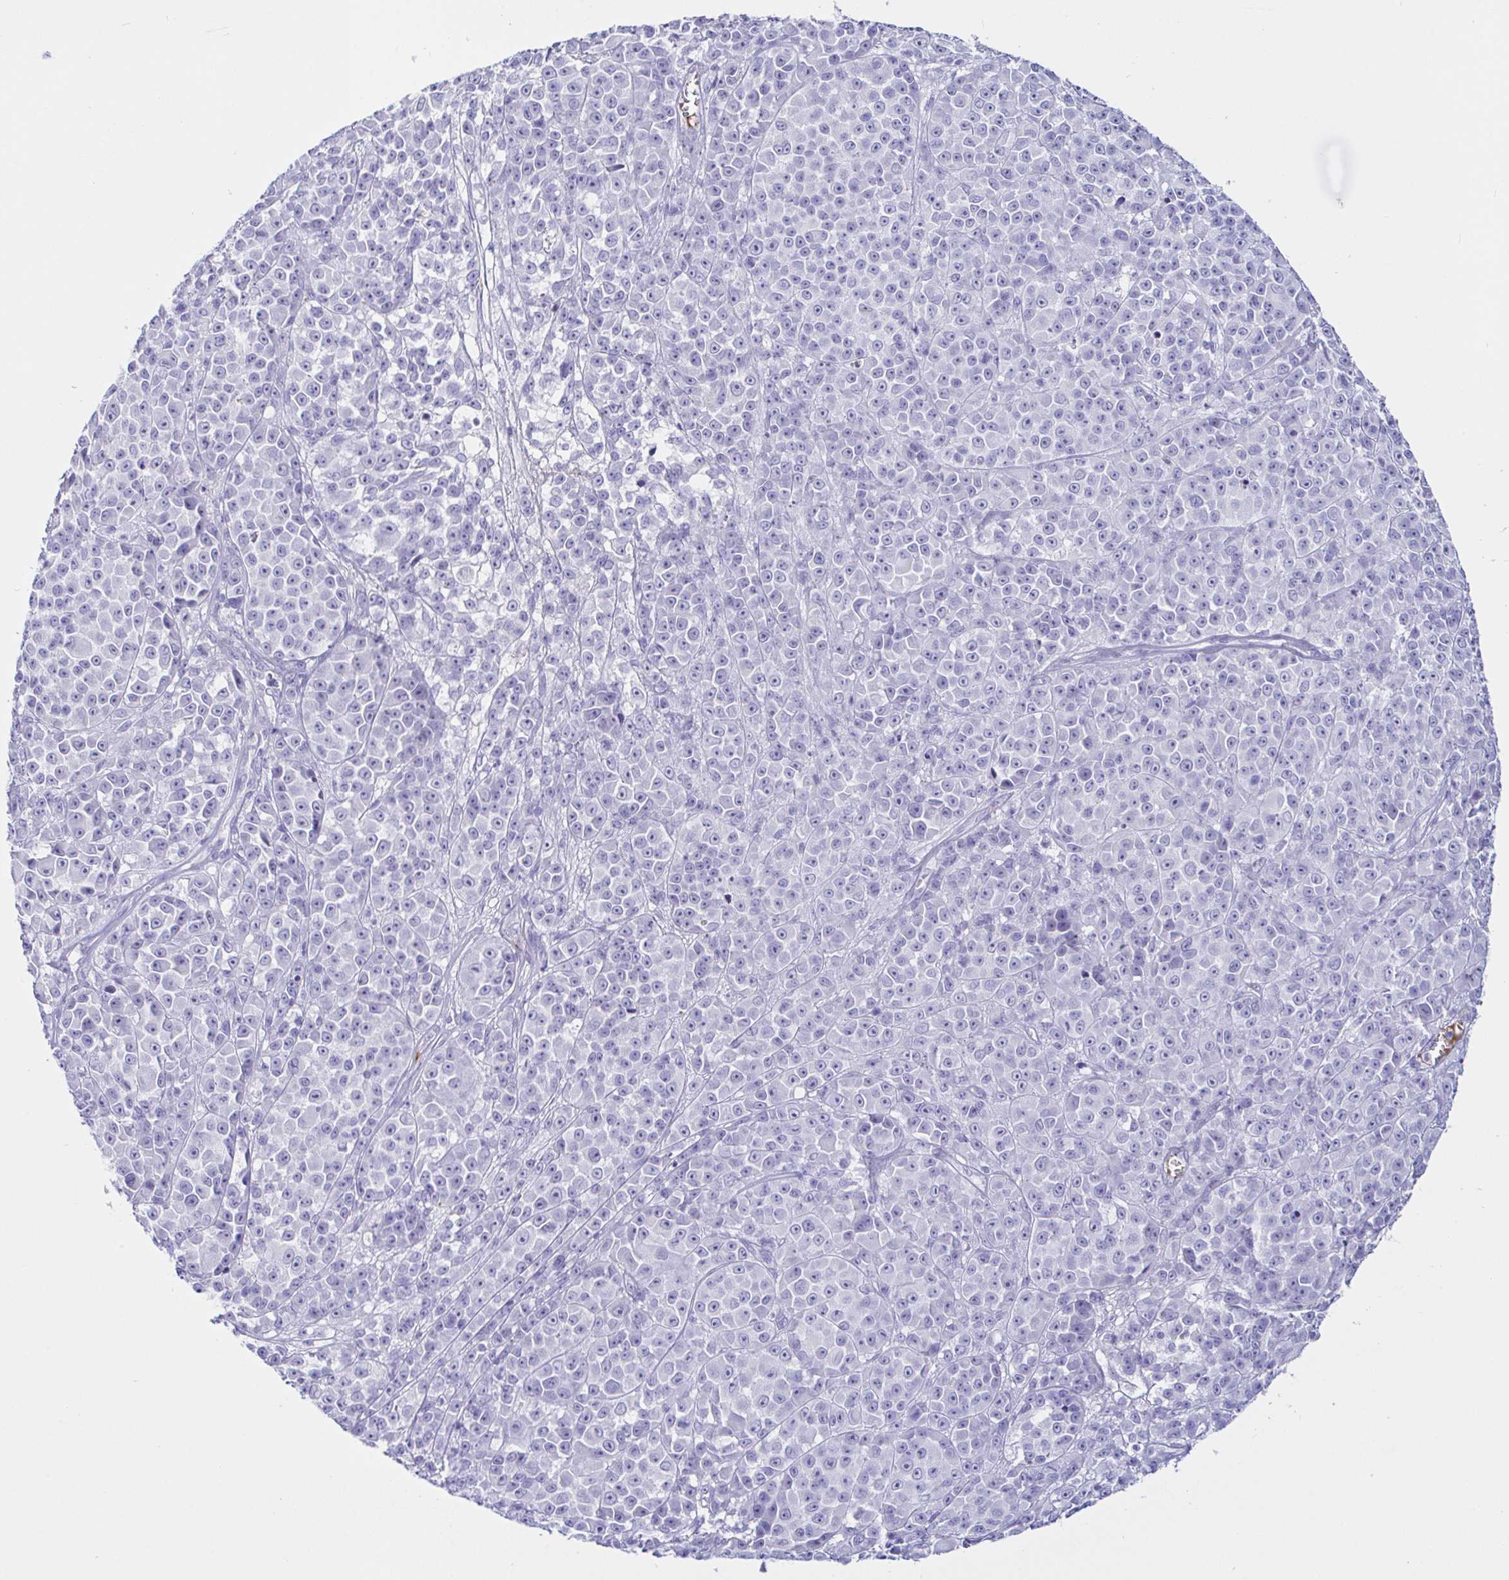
{"staining": {"intensity": "negative", "quantity": "none", "location": "none"}, "tissue": "melanoma", "cell_type": "Tumor cells", "image_type": "cancer", "snomed": [{"axis": "morphology", "description": "Malignant melanoma, NOS"}, {"axis": "topography", "description": "Skin"}, {"axis": "topography", "description": "Skin of back"}], "caption": "An image of melanoma stained for a protein exhibits no brown staining in tumor cells.", "gene": "SAA4", "patient": {"sex": "male", "age": 91}}